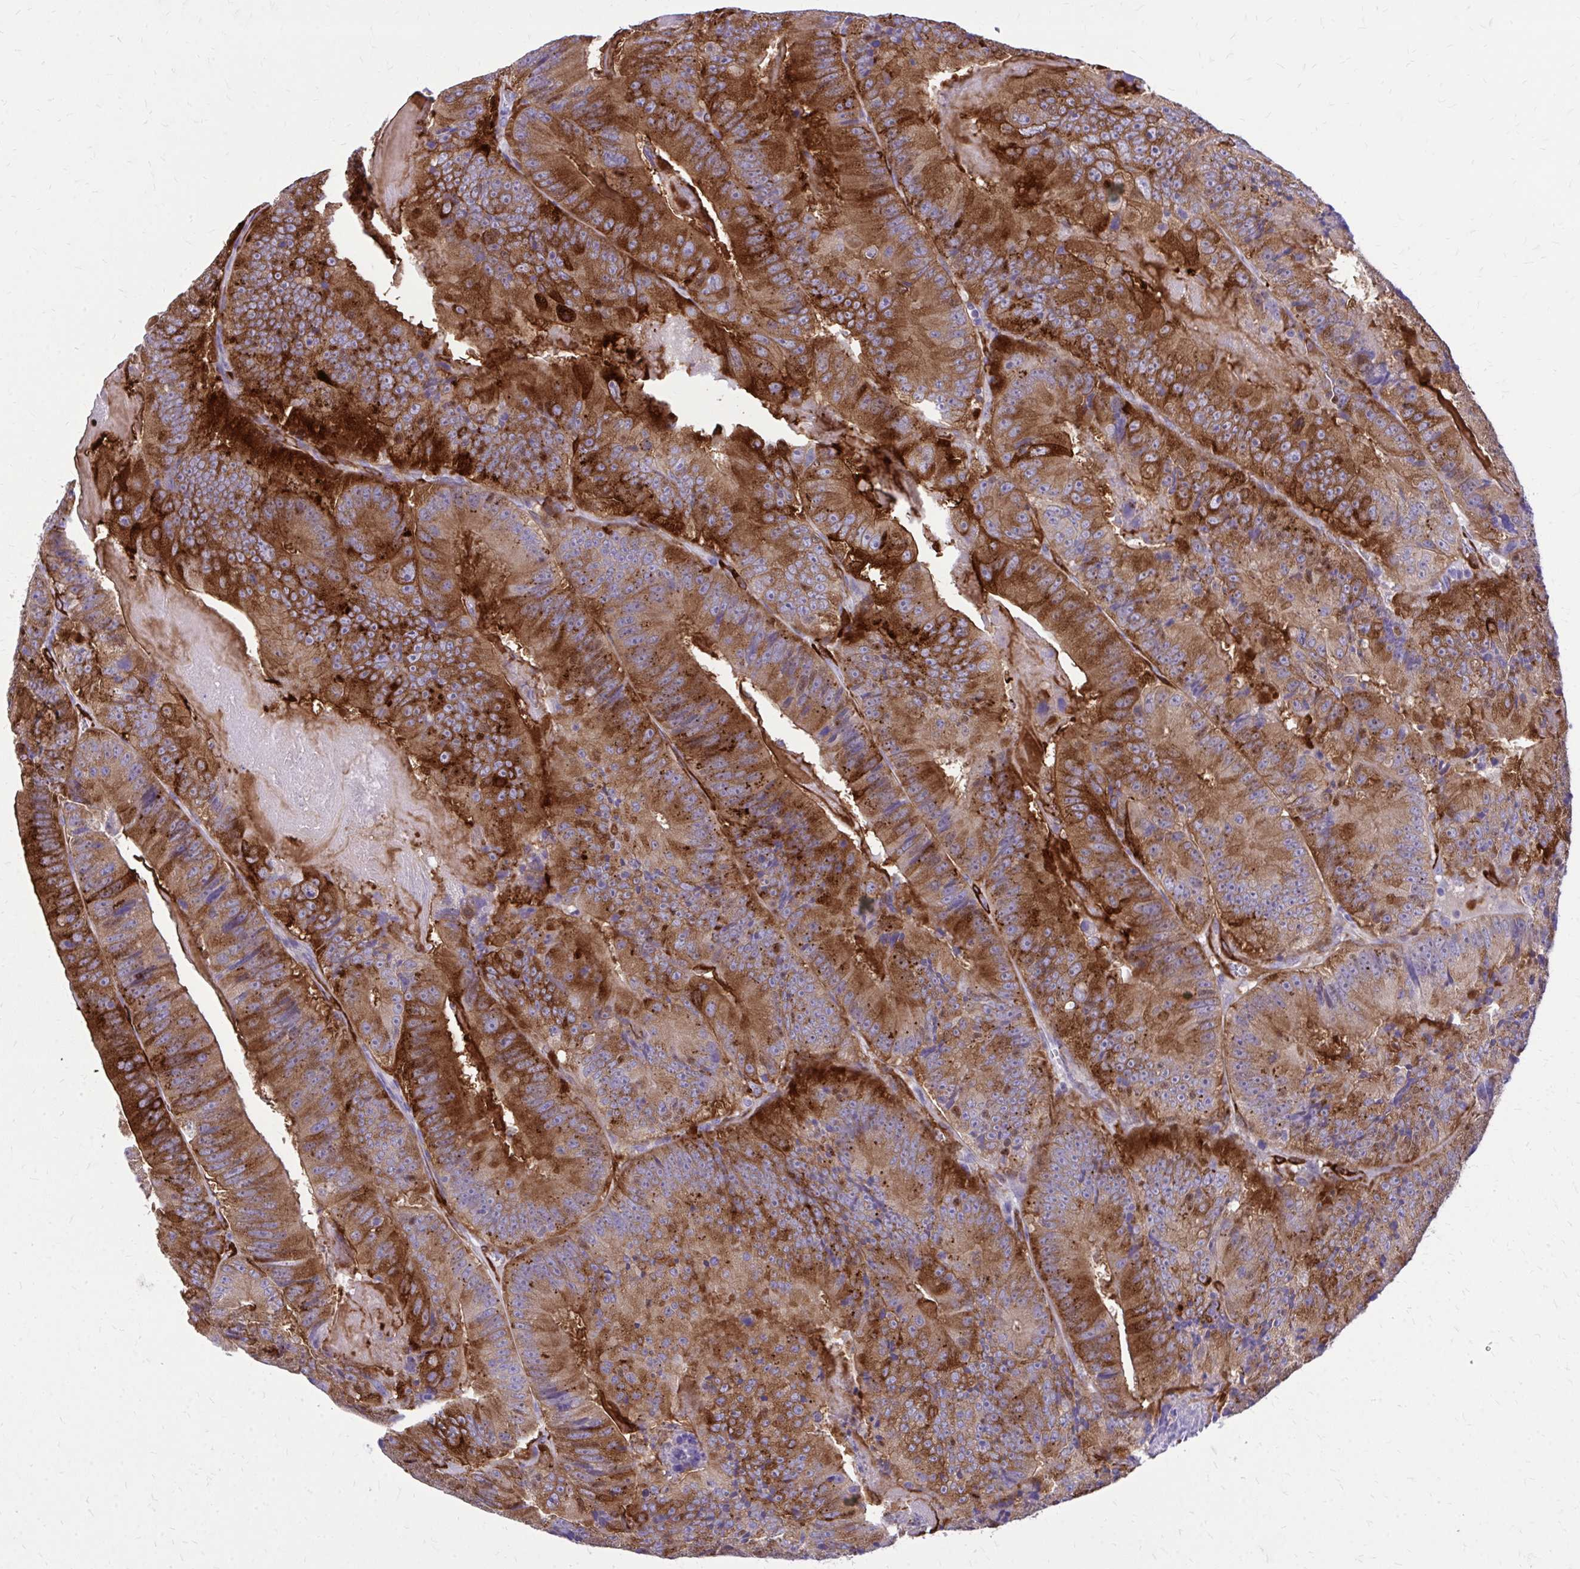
{"staining": {"intensity": "strong", "quantity": ">75%", "location": "cytoplasmic/membranous"}, "tissue": "colorectal cancer", "cell_type": "Tumor cells", "image_type": "cancer", "snomed": [{"axis": "morphology", "description": "Adenocarcinoma, NOS"}, {"axis": "topography", "description": "Colon"}], "caption": "This is an image of IHC staining of adenocarcinoma (colorectal), which shows strong staining in the cytoplasmic/membranous of tumor cells.", "gene": "EPB41L1", "patient": {"sex": "female", "age": 86}}